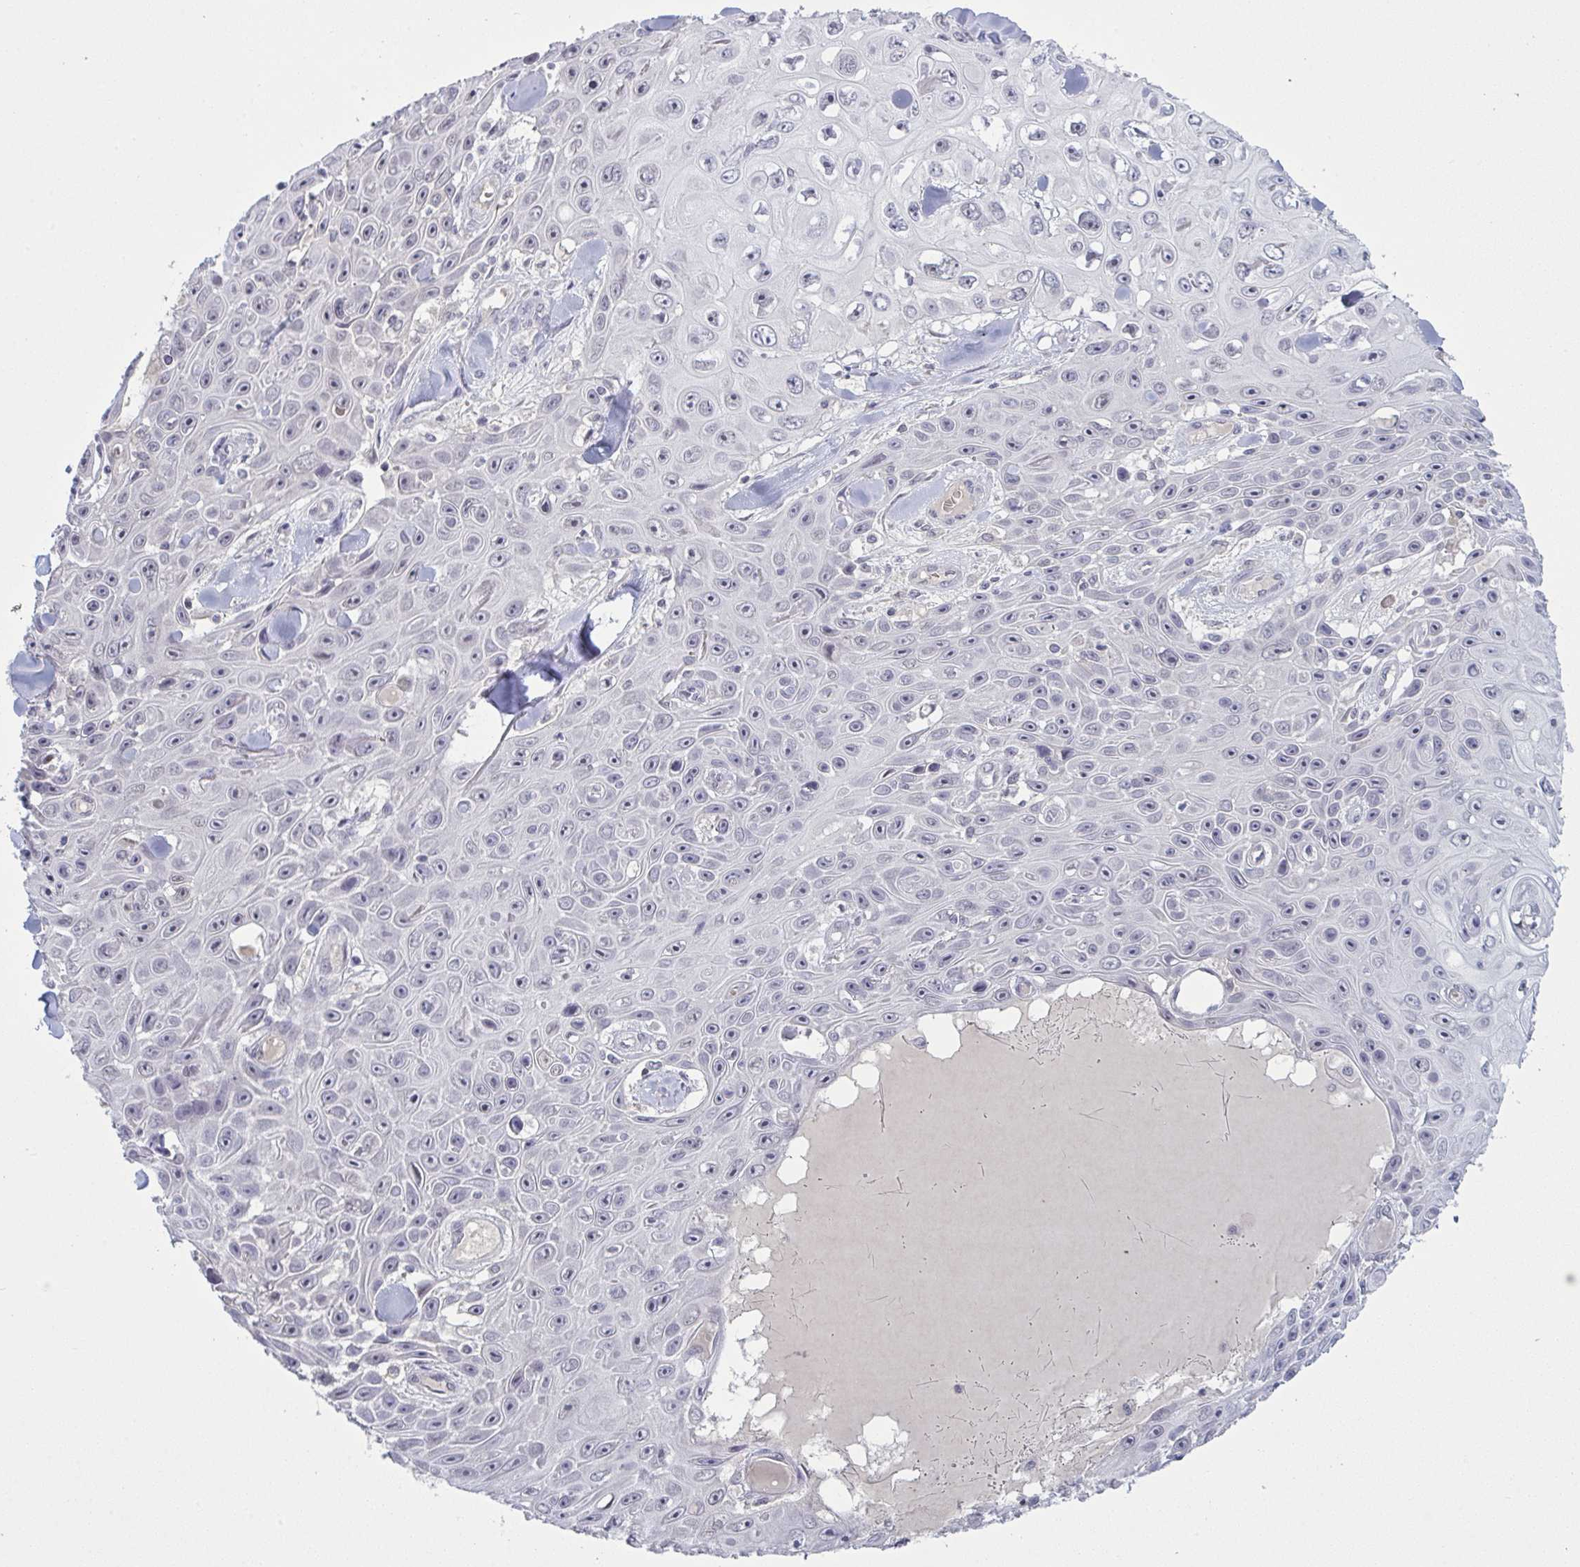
{"staining": {"intensity": "negative", "quantity": "none", "location": "none"}, "tissue": "skin cancer", "cell_type": "Tumor cells", "image_type": "cancer", "snomed": [{"axis": "morphology", "description": "Squamous cell carcinoma, NOS"}, {"axis": "topography", "description": "Skin"}], "caption": "High power microscopy photomicrograph of an immunohistochemistry (IHC) photomicrograph of skin cancer (squamous cell carcinoma), revealing no significant positivity in tumor cells.", "gene": "ZNF784", "patient": {"sex": "male", "age": 82}}